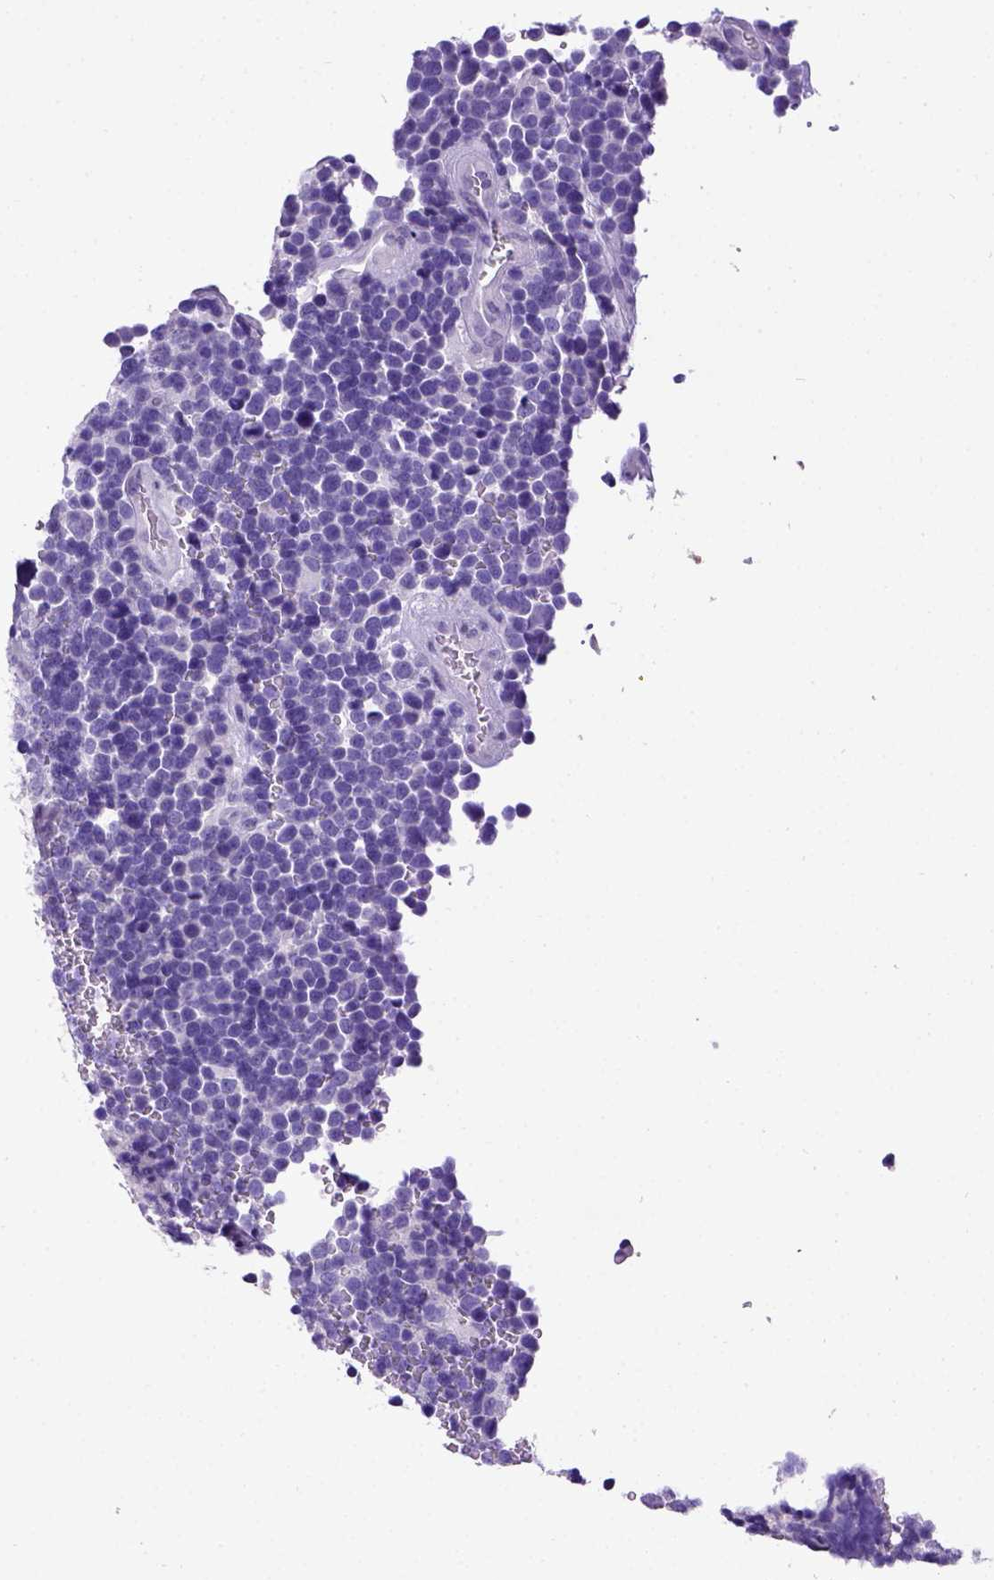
{"staining": {"intensity": "negative", "quantity": "none", "location": "none"}, "tissue": "glioma", "cell_type": "Tumor cells", "image_type": "cancer", "snomed": [{"axis": "morphology", "description": "Glioma, malignant, High grade"}, {"axis": "topography", "description": "Brain"}], "caption": "Malignant glioma (high-grade) was stained to show a protein in brown. There is no significant staining in tumor cells.", "gene": "ESR1", "patient": {"sex": "male", "age": 33}}